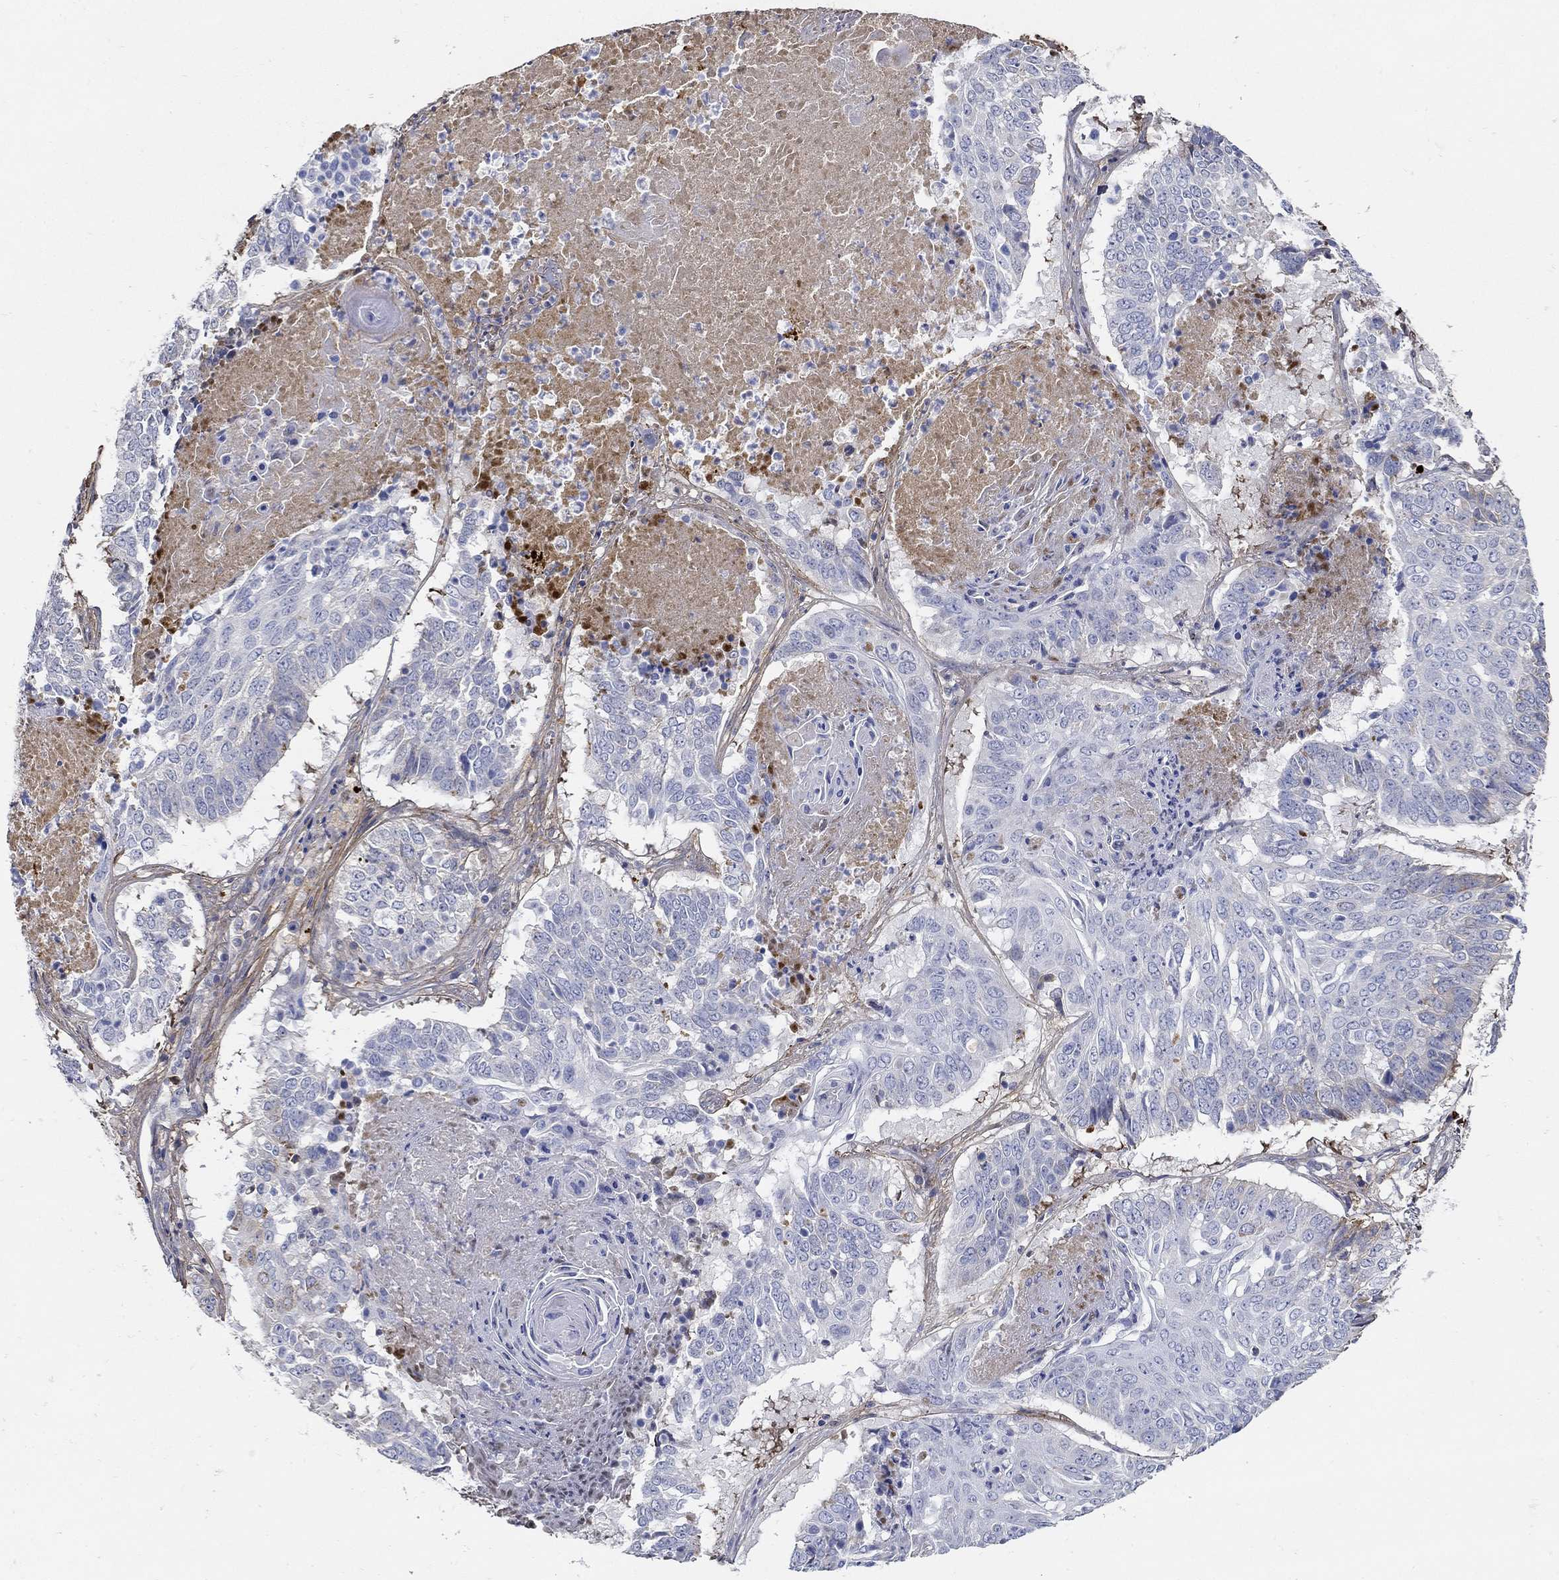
{"staining": {"intensity": "negative", "quantity": "none", "location": "none"}, "tissue": "lung cancer", "cell_type": "Tumor cells", "image_type": "cancer", "snomed": [{"axis": "morphology", "description": "Squamous cell carcinoma, NOS"}, {"axis": "topography", "description": "Lung"}], "caption": "IHC histopathology image of neoplastic tissue: squamous cell carcinoma (lung) stained with DAB (3,3'-diaminobenzidine) demonstrates no significant protein expression in tumor cells.", "gene": "TGFBI", "patient": {"sex": "male", "age": 64}}